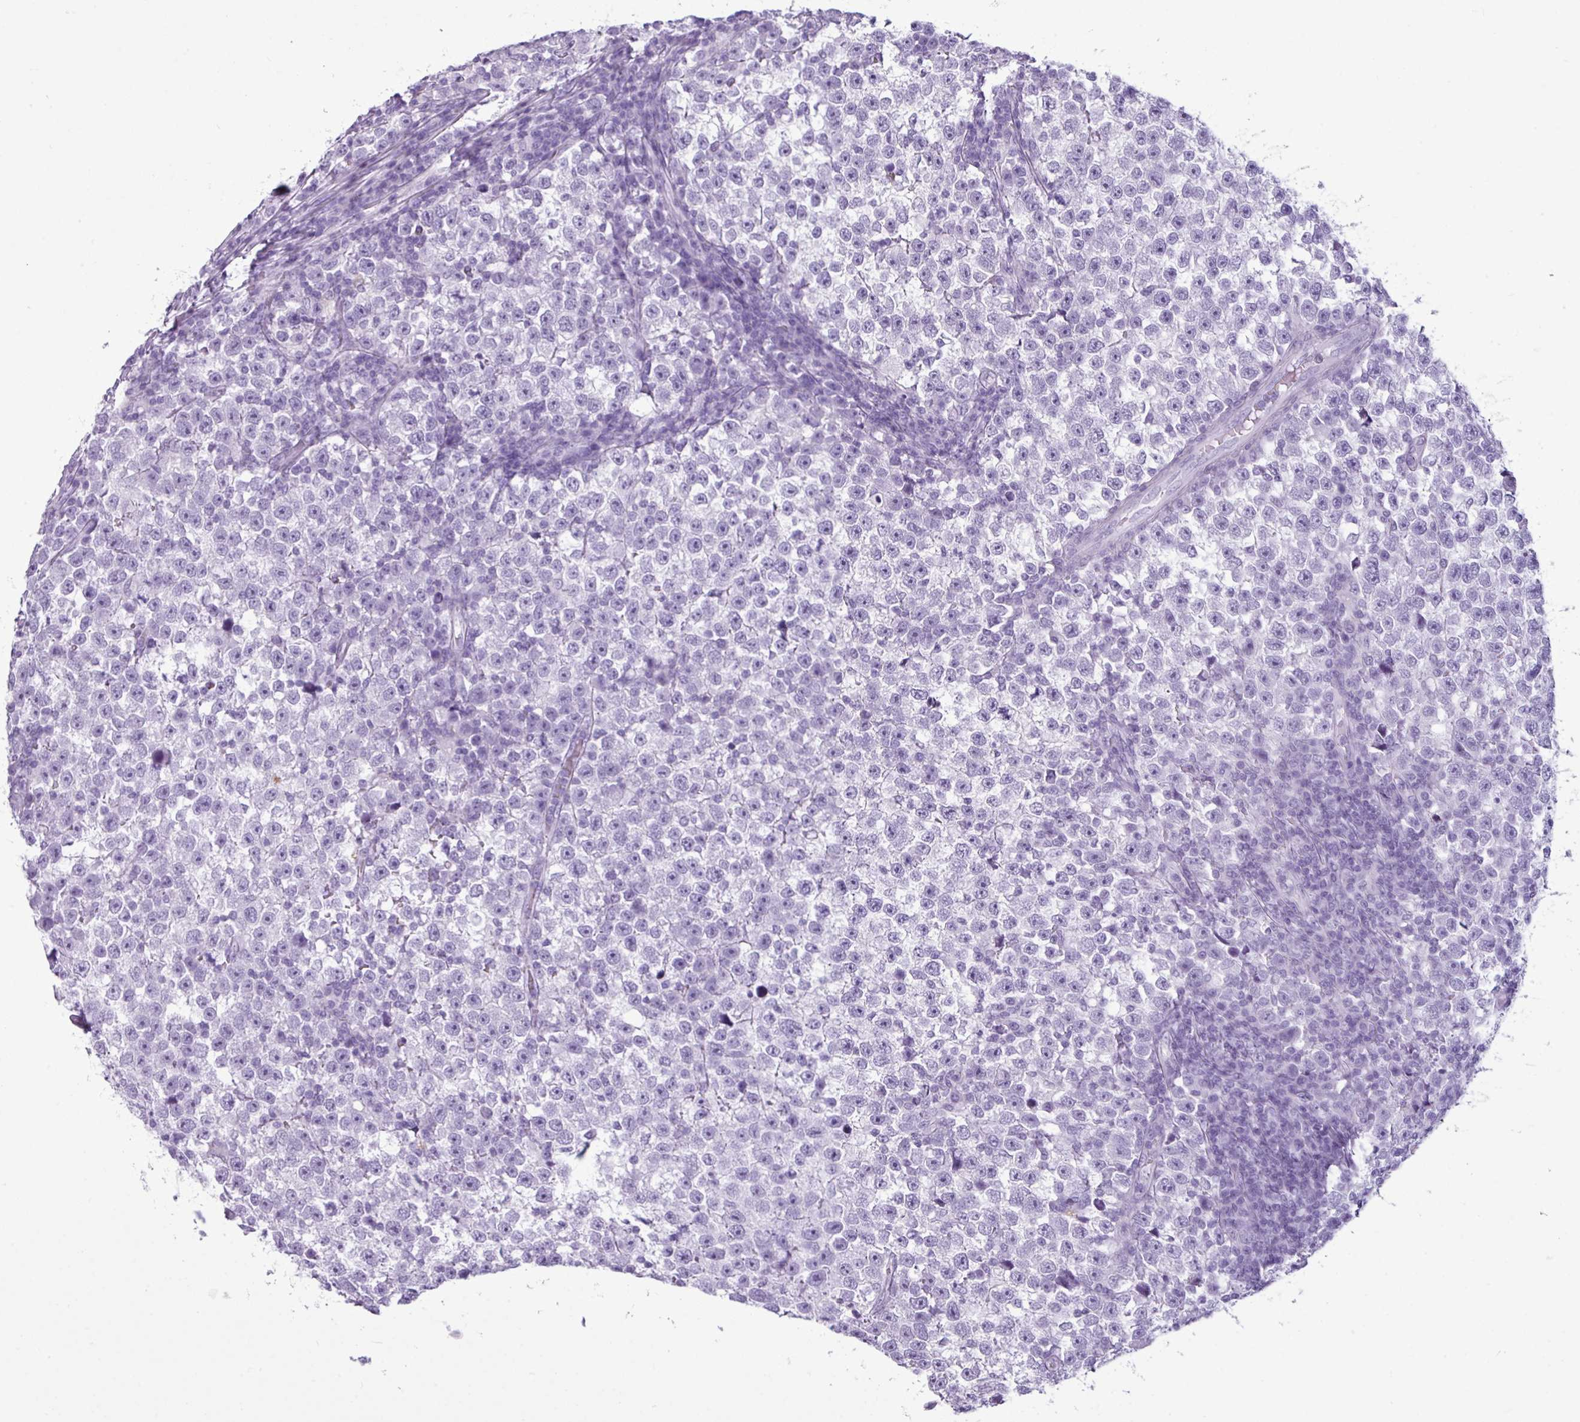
{"staining": {"intensity": "negative", "quantity": "none", "location": "none"}, "tissue": "testis cancer", "cell_type": "Tumor cells", "image_type": "cancer", "snomed": [{"axis": "morphology", "description": "Normal tissue, NOS"}, {"axis": "morphology", "description": "Seminoma, NOS"}, {"axis": "topography", "description": "Testis"}], "caption": "There is no significant staining in tumor cells of testis cancer (seminoma). (DAB IHC with hematoxylin counter stain).", "gene": "AMY1B", "patient": {"sex": "male", "age": 43}}